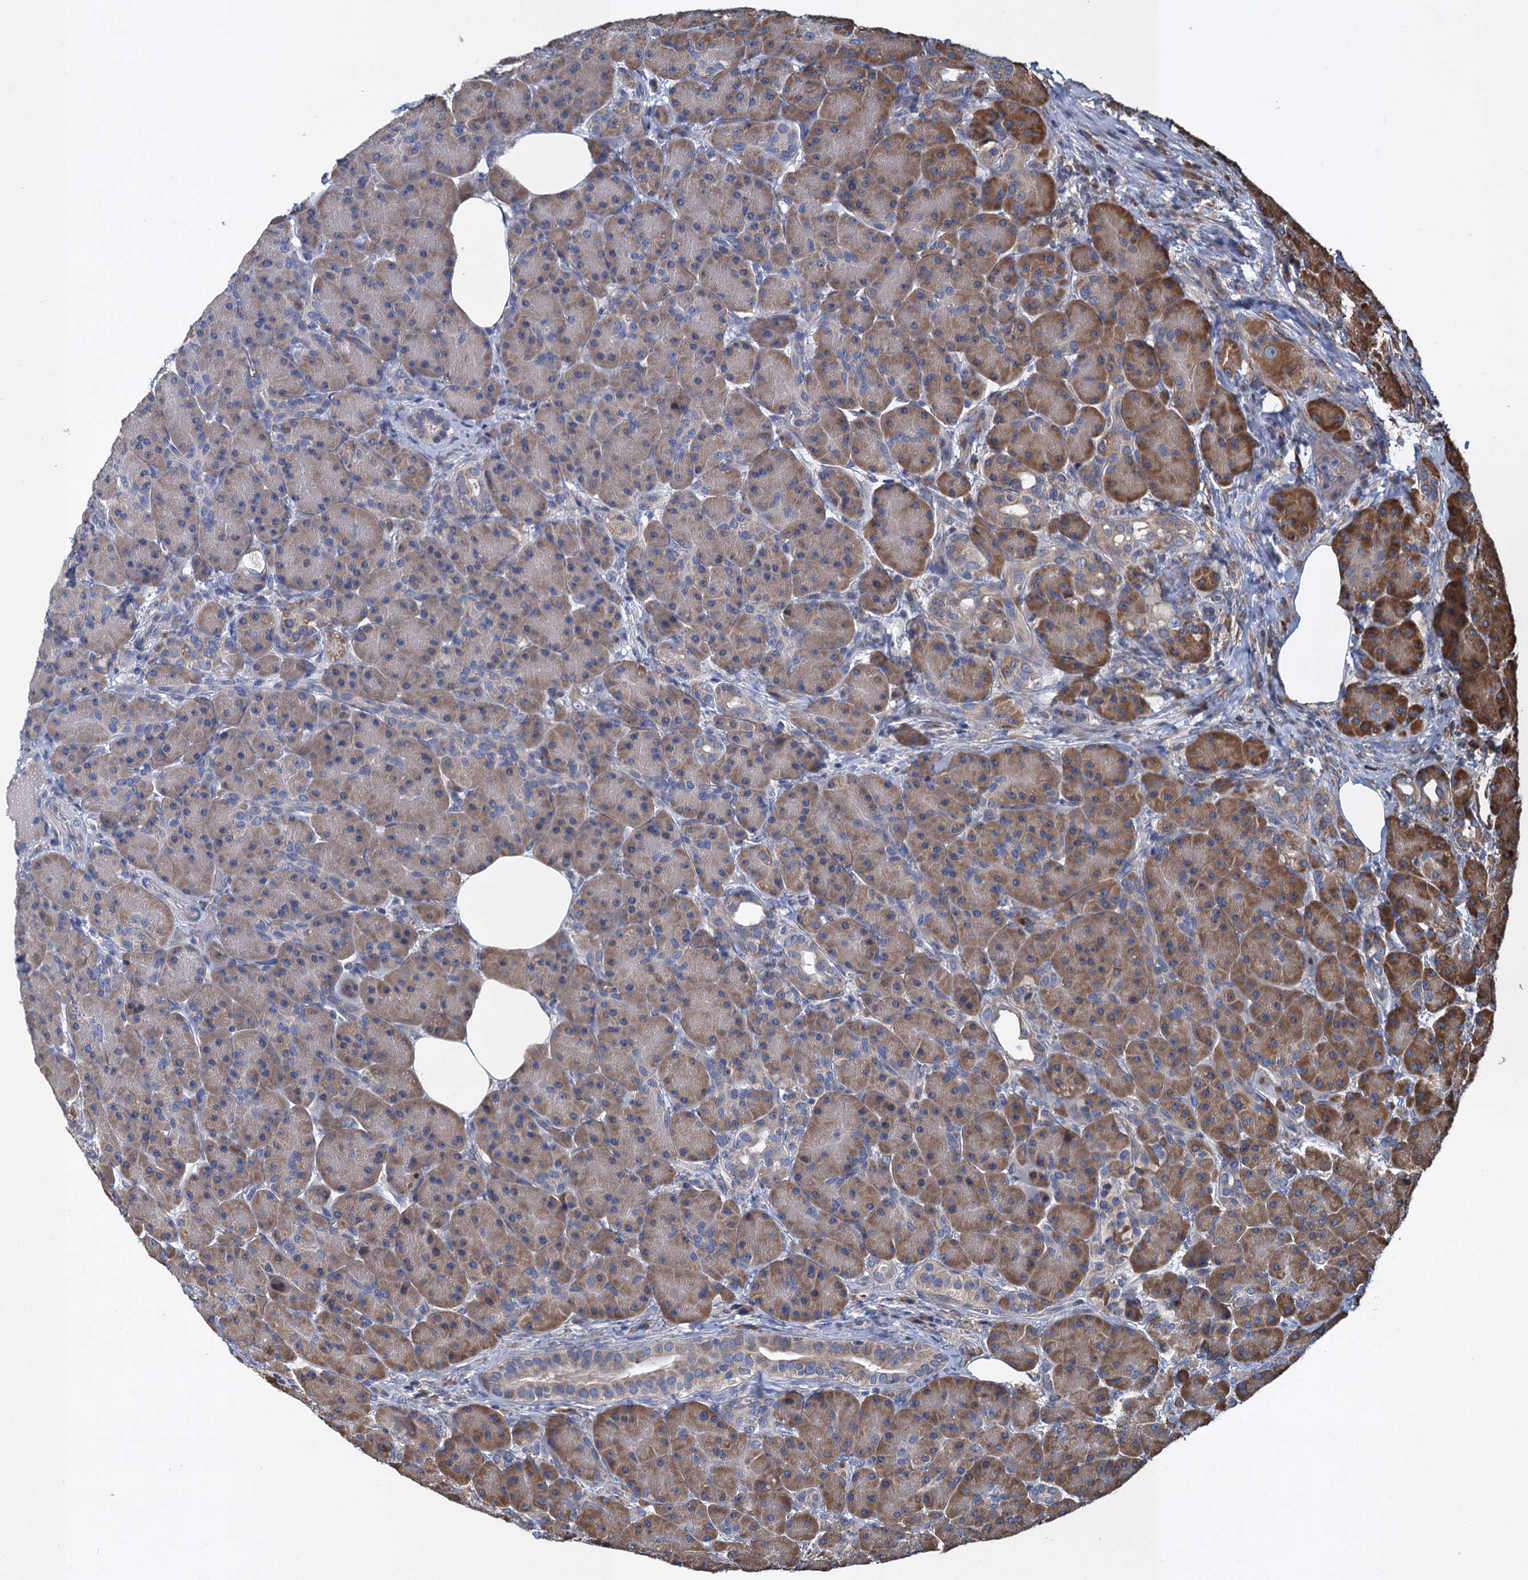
{"staining": {"intensity": "moderate", "quantity": "25%-75%", "location": "cytoplasmic/membranous"}, "tissue": "pancreas", "cell_type": "Exocrine glandular cells", "image_type": "normal", "snomed": [{"axis": "morphology", "description": "Normal tissue, NOS"}, {"axis": "topography", "description": "Pancreas"}], "caption": "Protein analysis of benign pancreas shows moderate cytoplasmic/membranous expression in about 25%-75% of exocrine glandular cells. (DAB IHC with brightfield microscopy, high magnification).", "gene": "LINS1", "patient": {"sex": "male", "age": 63}}